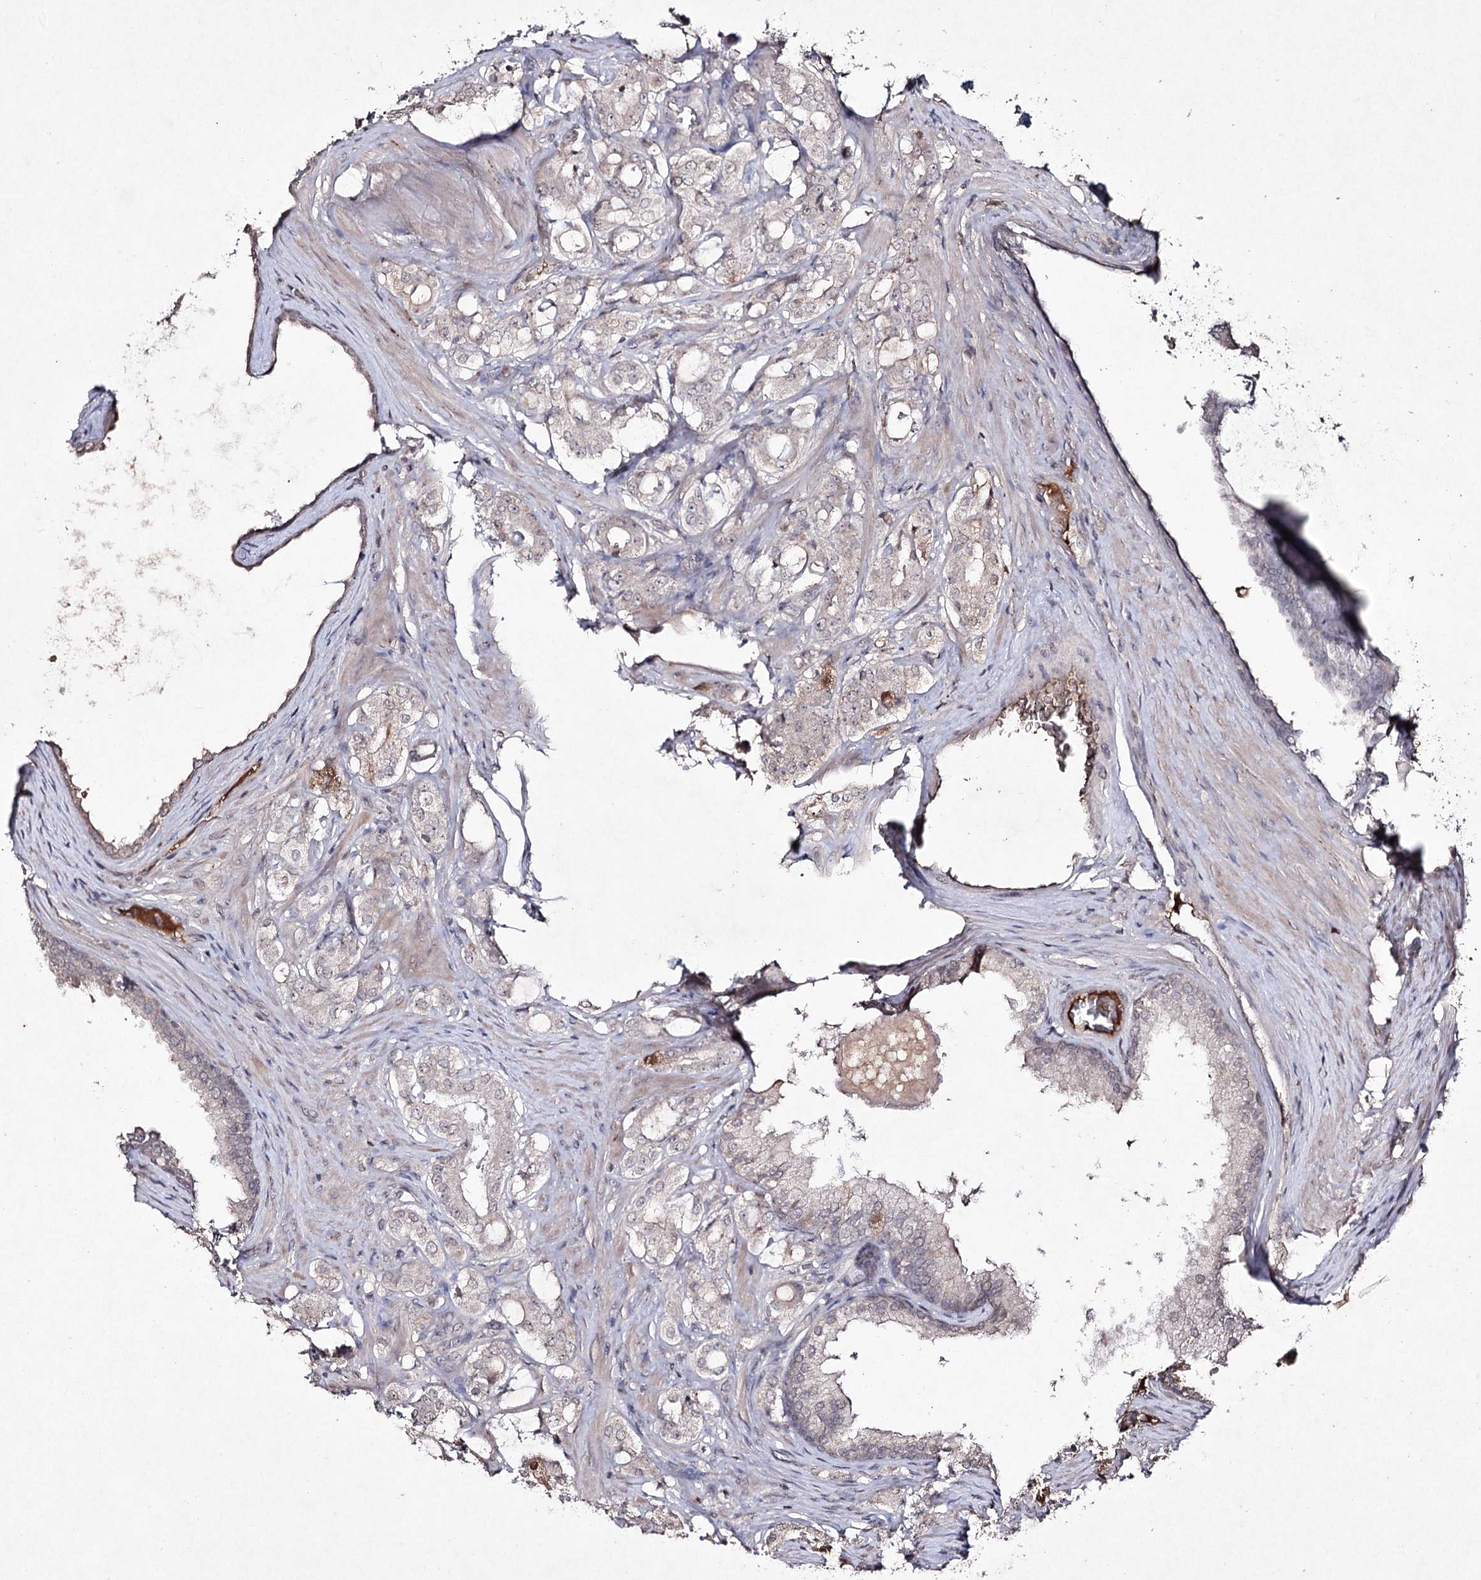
{"staining": {"intensity": "negative", "quantity": "none", "location": "none"}, "tissue": "prostate cancer", "cell_type": "Tumor cells", "image_type": "cancer", "snomed": [{"axis": "morphology", "description": "Adenocarcinoma, High grade"}, {"axis": "topography", "description": "Prostate"}], "caption": "This is an IHC image of prostate cancer (high-grade adenocarcinoma). There is no positivity in tumor cells.", "gene": "SYNGR3", "patient": {"sex": "male", "age": 63}}